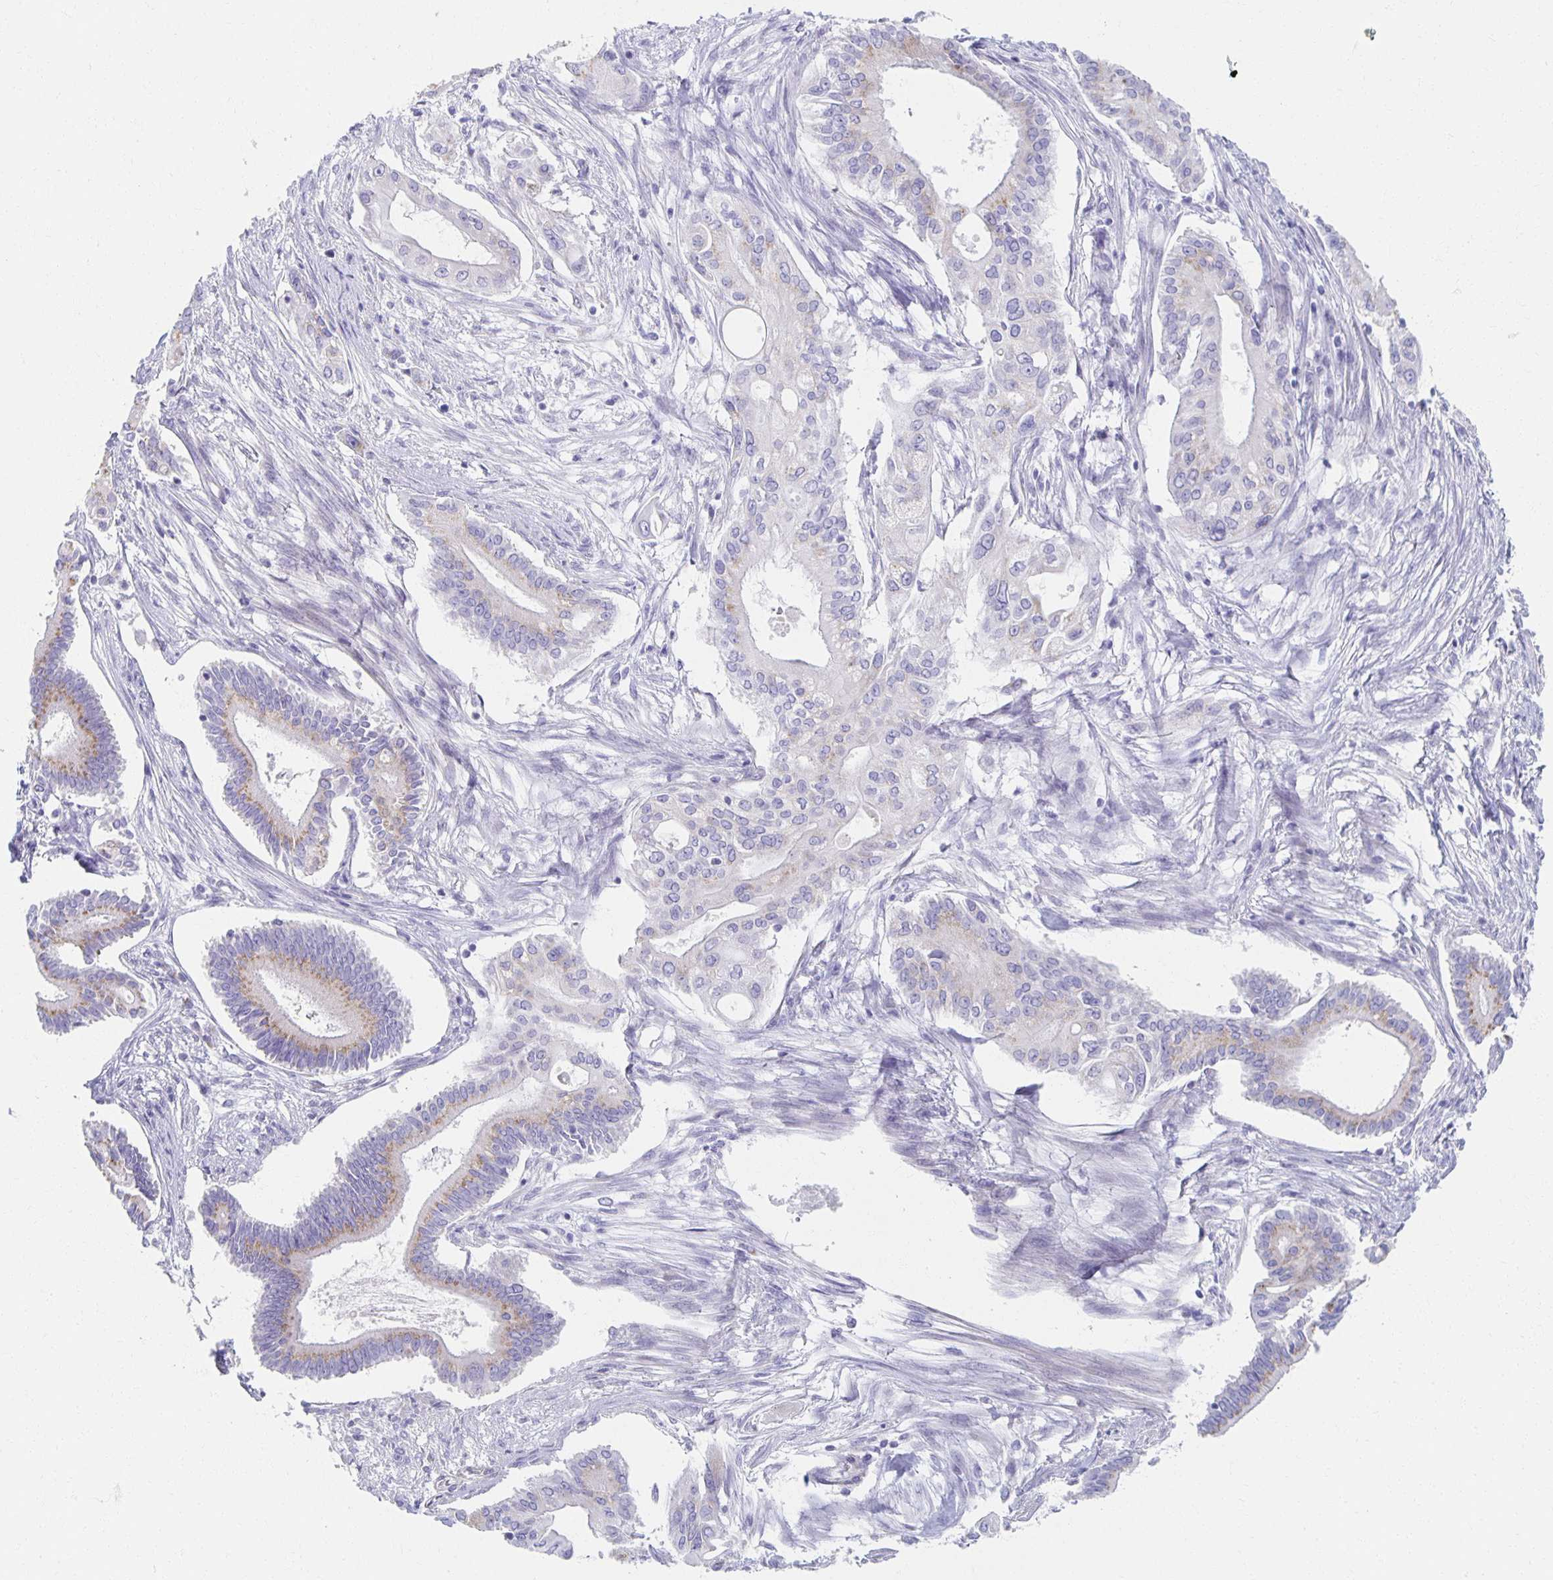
{"staining": {"intensity": "weak", "quantity": "25%-75%", "location": "cytoplasmic/membranous"}, "tissue": "pancreatic cancer", "cell_type": "Tumor cells", "image_type": "cancer", "snomed": [{"axis": "morphology", "description": "Adenocarcinoma, NOS"}, {"axis": "topography", "description": "Pancreas"}], "caption": "This image exhibits pancreatic cancer stained with immunohistochemistry to label a protein in brown. The cytoplasmic/membranous of tumor cells show weak positivity for the protein. Nuclei are counter-stained blue.", "gene": "TEX44", "patient": {"sex": "female", "age": 68}}